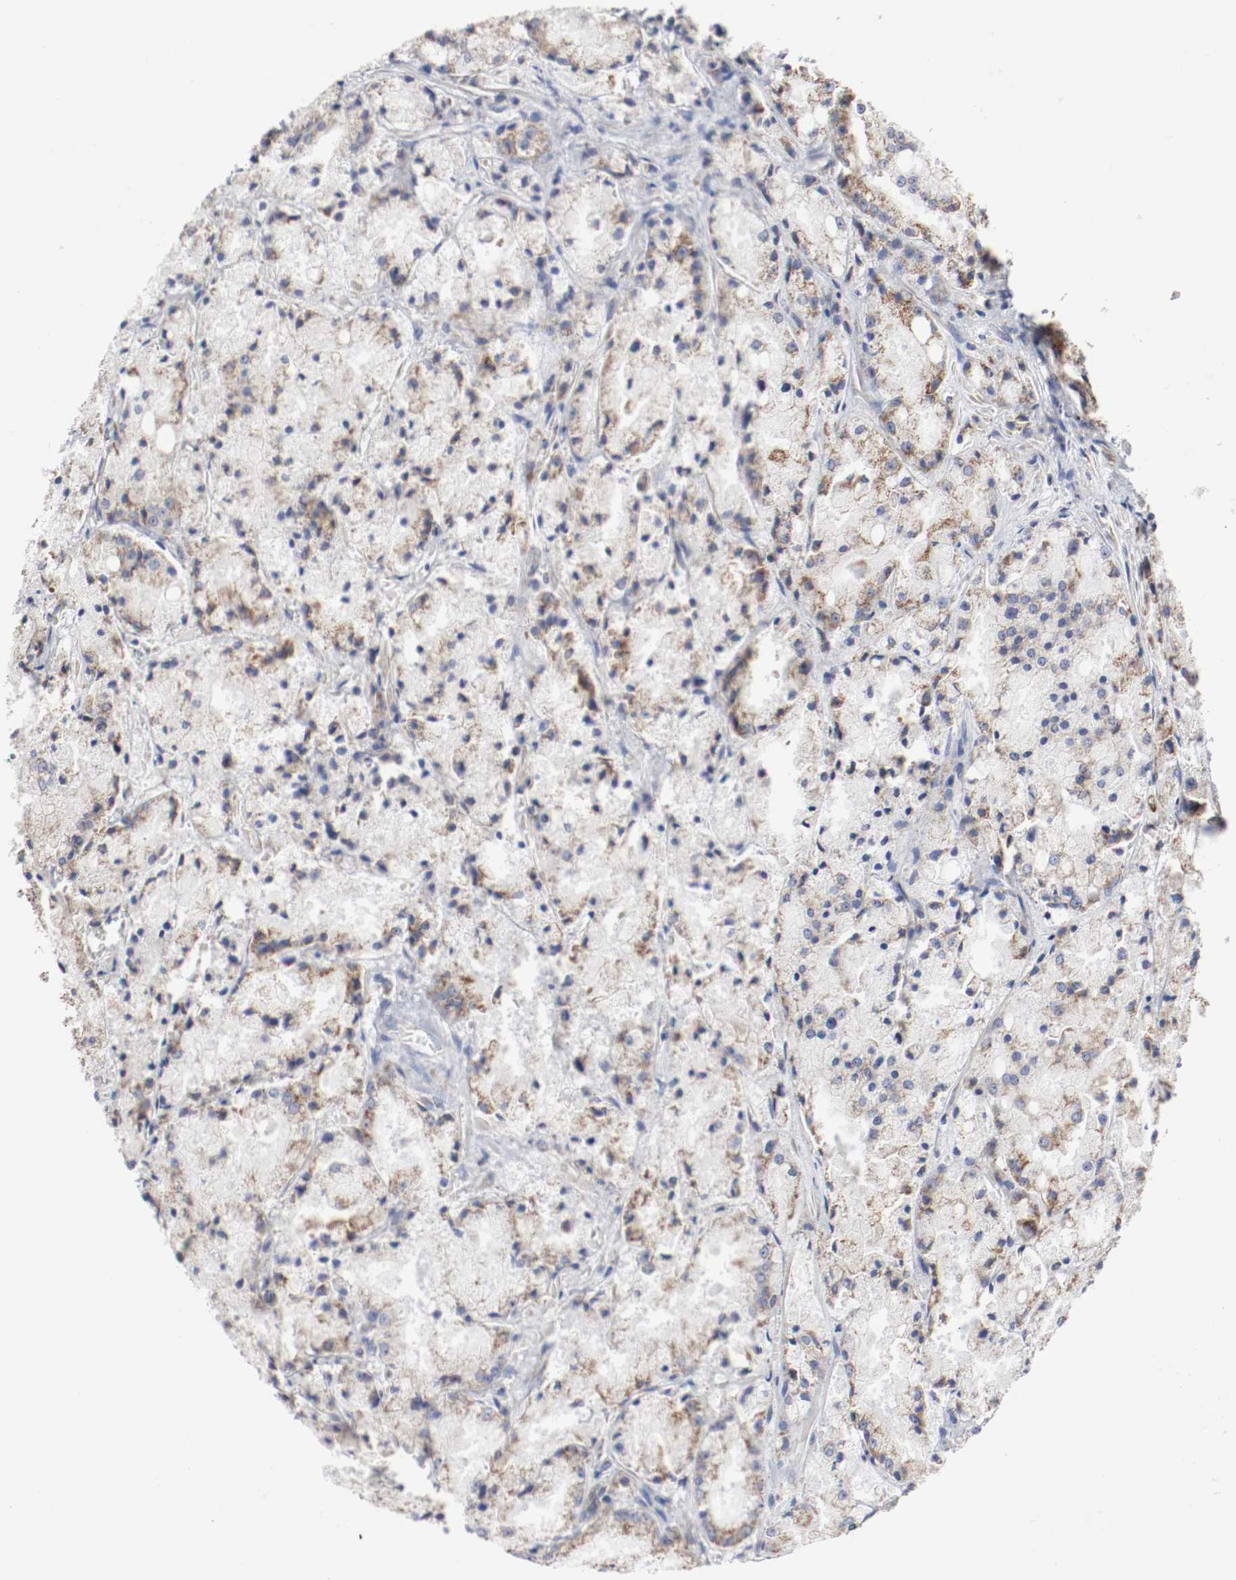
{"staining": {"intensity": "moderate", "quantity": ">75%", "location": "cytoplasmic/membranous"}, "tissue": "prostate cancer", "cell_type": "Tumor cells", "image_type": "cancer", "snomed": [{"axis": "morphology", "description": "Adenocarcinoma, Low grade"}, {"axis": "topography", "description": "Prostate"}], "caption": "IHC (DAB (3,3'-diaminobenzidine)) staining of prostate cancer demonstrates moderate cytoplasmic/membranous protein staining in approximately >75% of tumor cells.", "gene": "AFG3L2", "patient": {"sex": "male", "age": 64}}